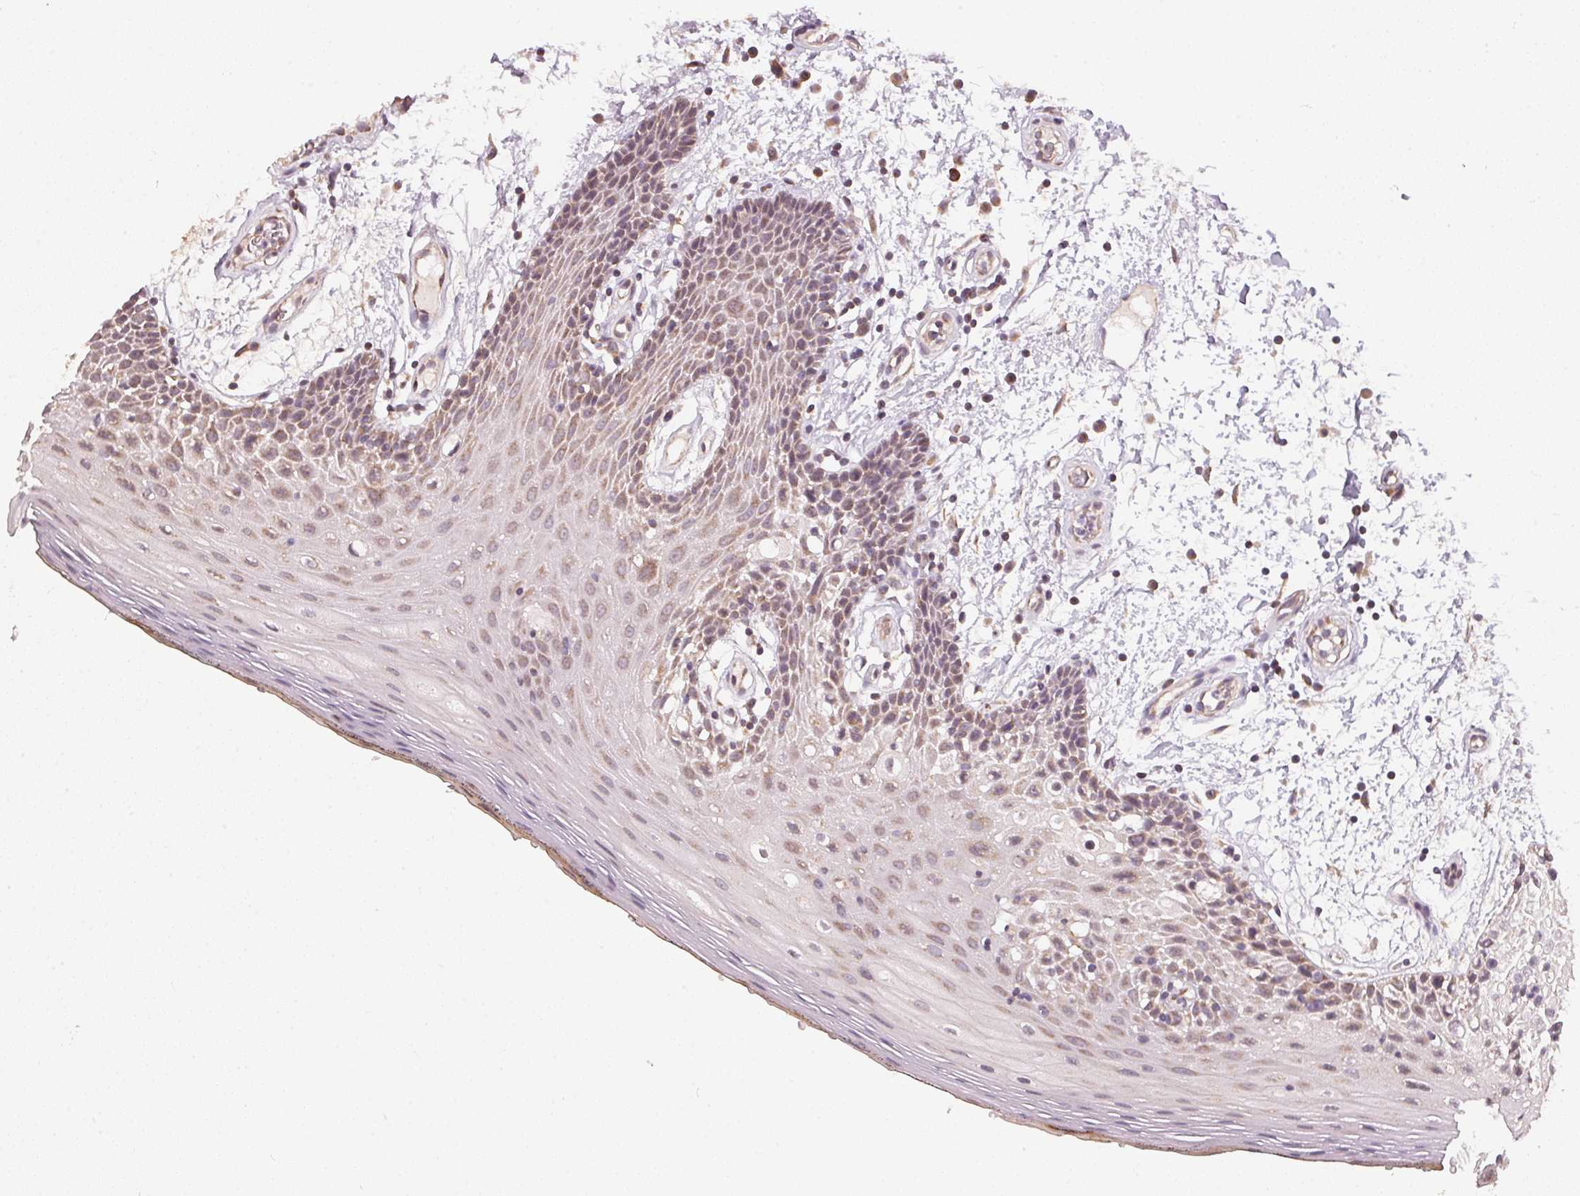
{"staining": {"intensity": "weak", "quantity": ">75%", "location": "cytoplasmic/membranous"}, "tissue": "oral mucosa", "cell_type": "Squamous epithelial cells", "image_type": "normal", "snomed": [{"axis": "morphology", "description": "Normal tissue, NOS"}, {"axis": "morphology", "description": "Squamous cell carcinoma, NOS"}, {"axis": "topography", "description": "Oral tissue"}, {"axis": "topography", "description": "Head-Neck"}], "caption": "Protein expression analysis of unremarkable human oral mucosa reveals weak cytoplasmic/membranous staining in approximately >75% of squamous epithelial cells. The protein of interest is shown in brown color, while the nuclei are stained blue.", "gene": "MATCAP1", "patient": {"sex": "male", "age": 52}}